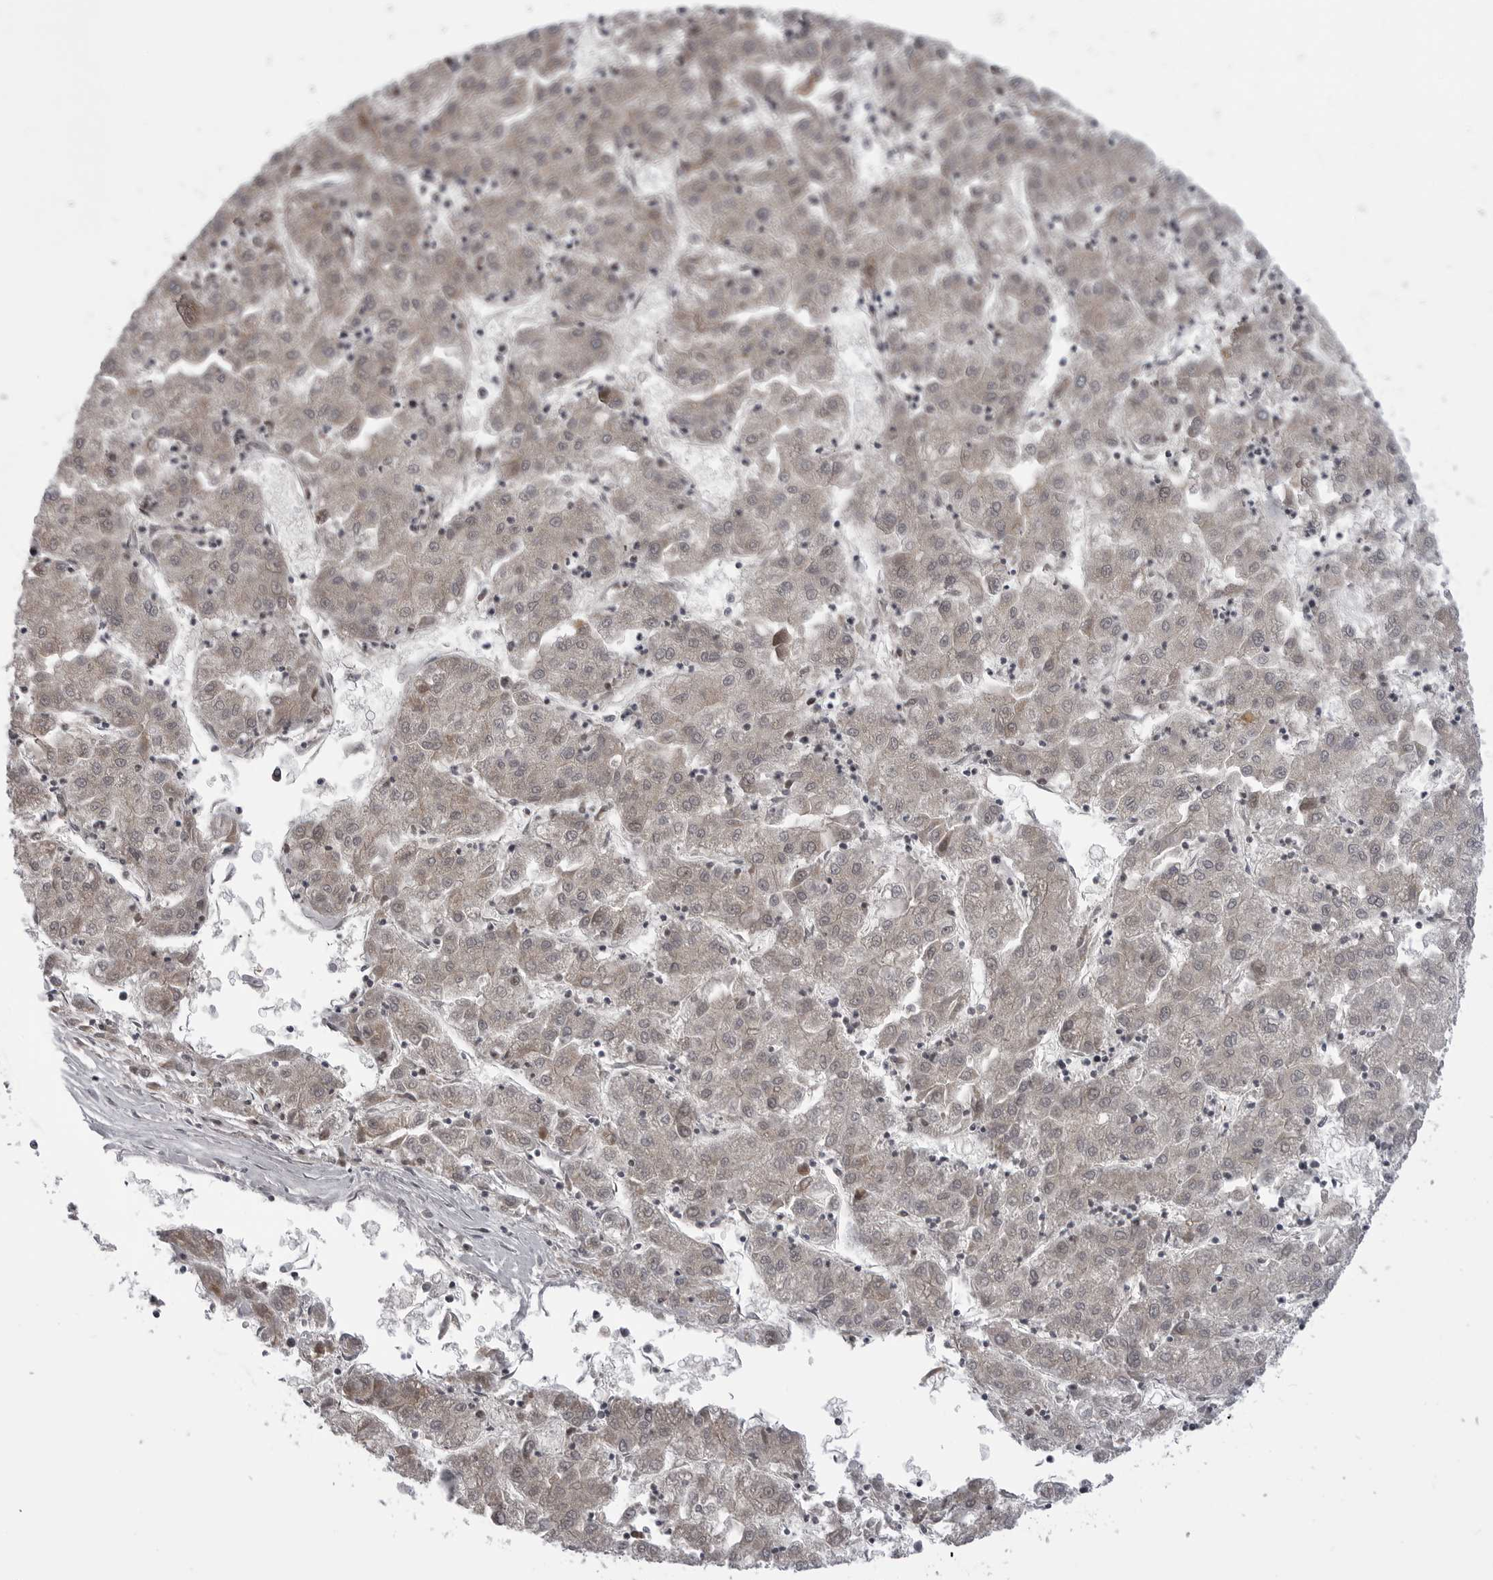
{"staining": {"intensity": "weak", "quantity": "25%-75%", "location": "cytoplasmic/membranous,nuclear"}, "tissue": "liver cancer", "cell_type": "Tumor cells", "image_type": "cancer", "snomed": [{"axis": "morphology", "description": "Carcinoma, Hepatocellular, NOS"}, {"axis": "topography", "description": "Liver"}], "caption": "Brown immunohistochemical staining in liver cancer (hepatocellular carcinoma) demonstrates weak cytoplasmic/membranous and nuclear staining in about 25%-75% of tumor cells. The staining was performed using DAB (3,3'-diaminobenzidine) to visualize the protein expression in brown, while the nuclei were stained in blue with hematoxylin (Magnification: 20x).", "gene": "LRRC45", "patient": {"sex": "male", "age": 72}}